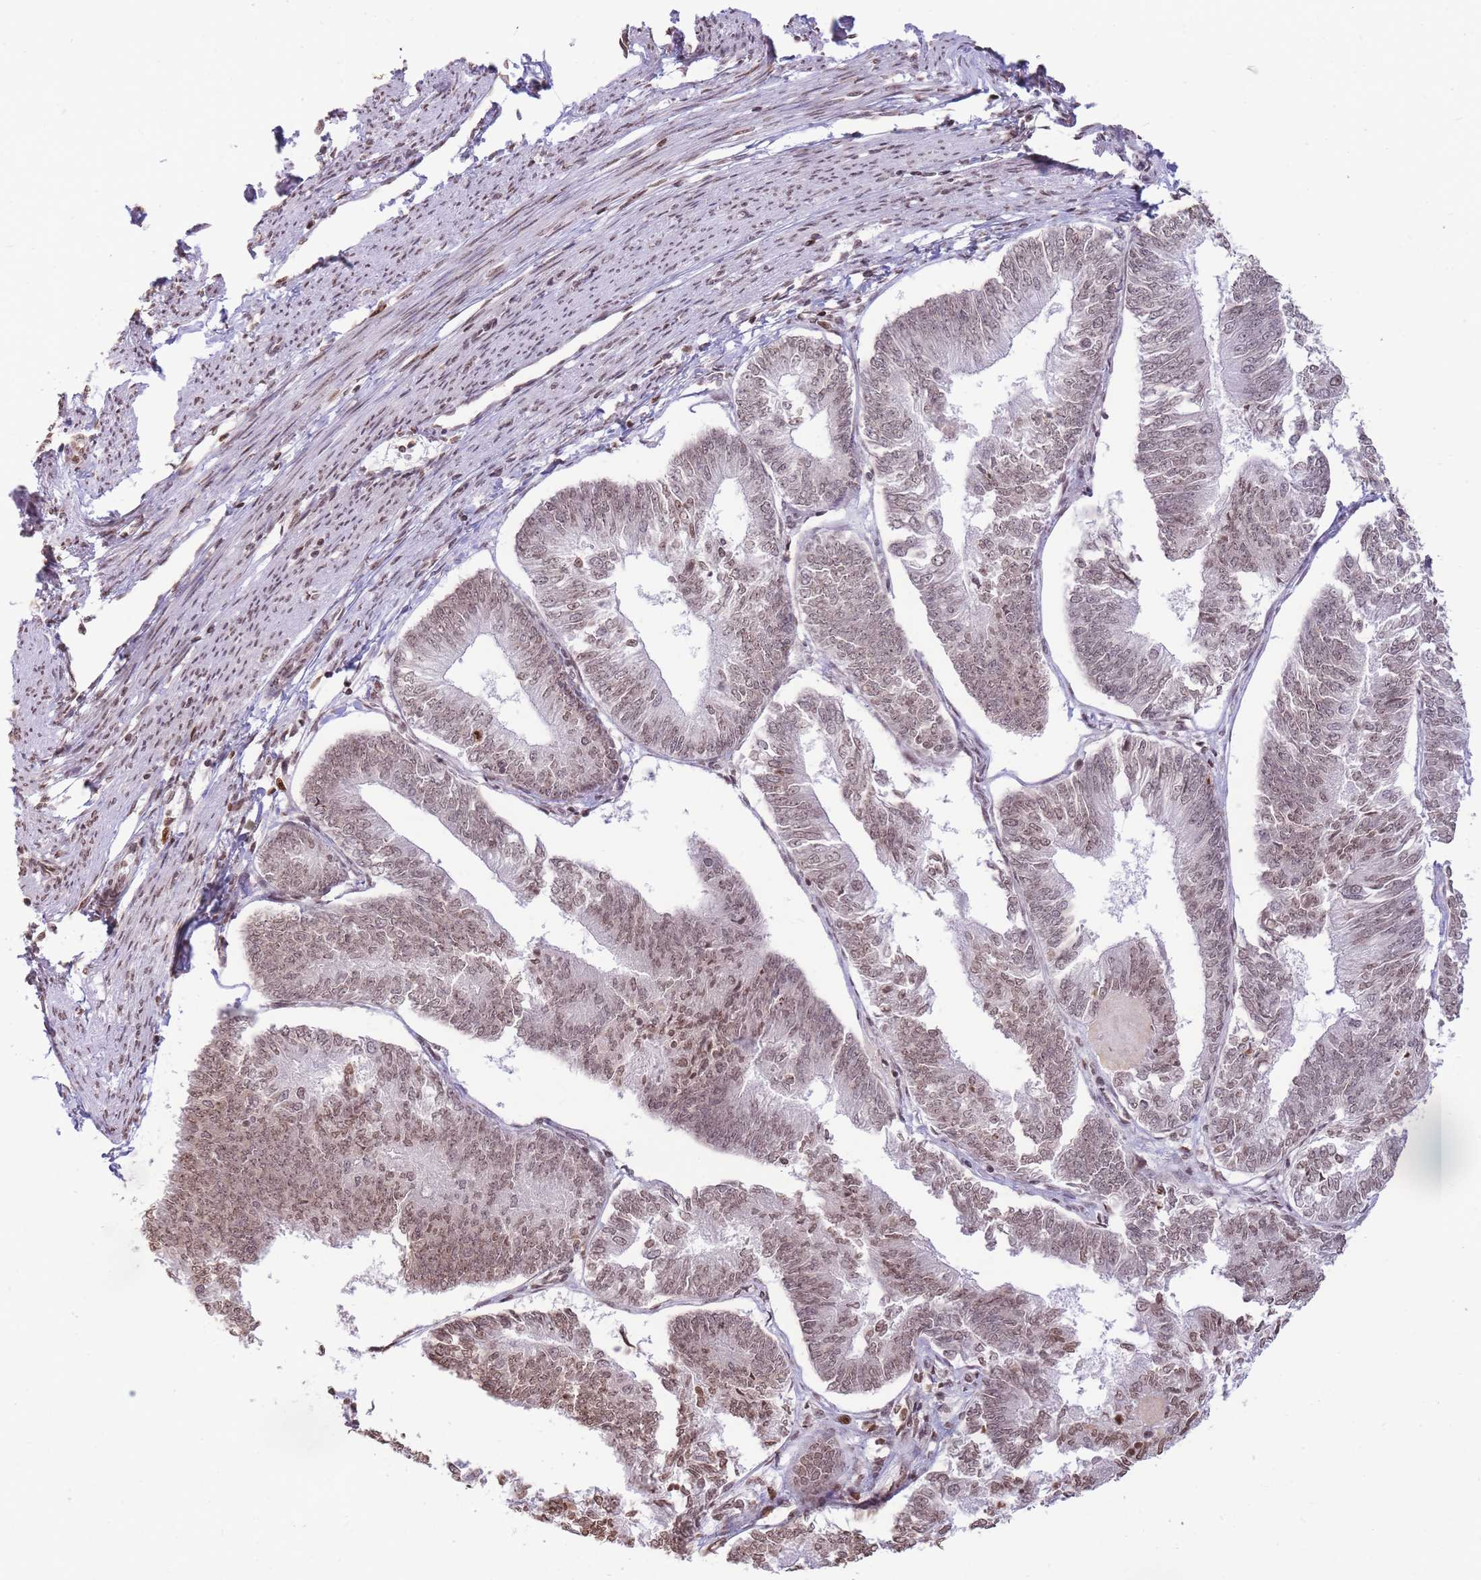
{"staining": {"intensity": "moderate", "quantity": ">75%", "location": "nuclear"}, "tissue": "endometrial cancer", "cell_type": "Tumor cells", "image_type": "cancer", "snomed": [{"axis": "morphology", "description": "Adenocarcinoma, NOS"}, {"axis": "topography", "description": "Endometrium"}], "caption": "A high-resolution micrograph shows immunohistochemistry (IHC) staining of adenocarcinoma (endometrial), which shows moderate nuclear positivity in approximately >75% of tumor cells.", "gene": "SHISAL1", "patient": {"sex": "female", "age": 58}}